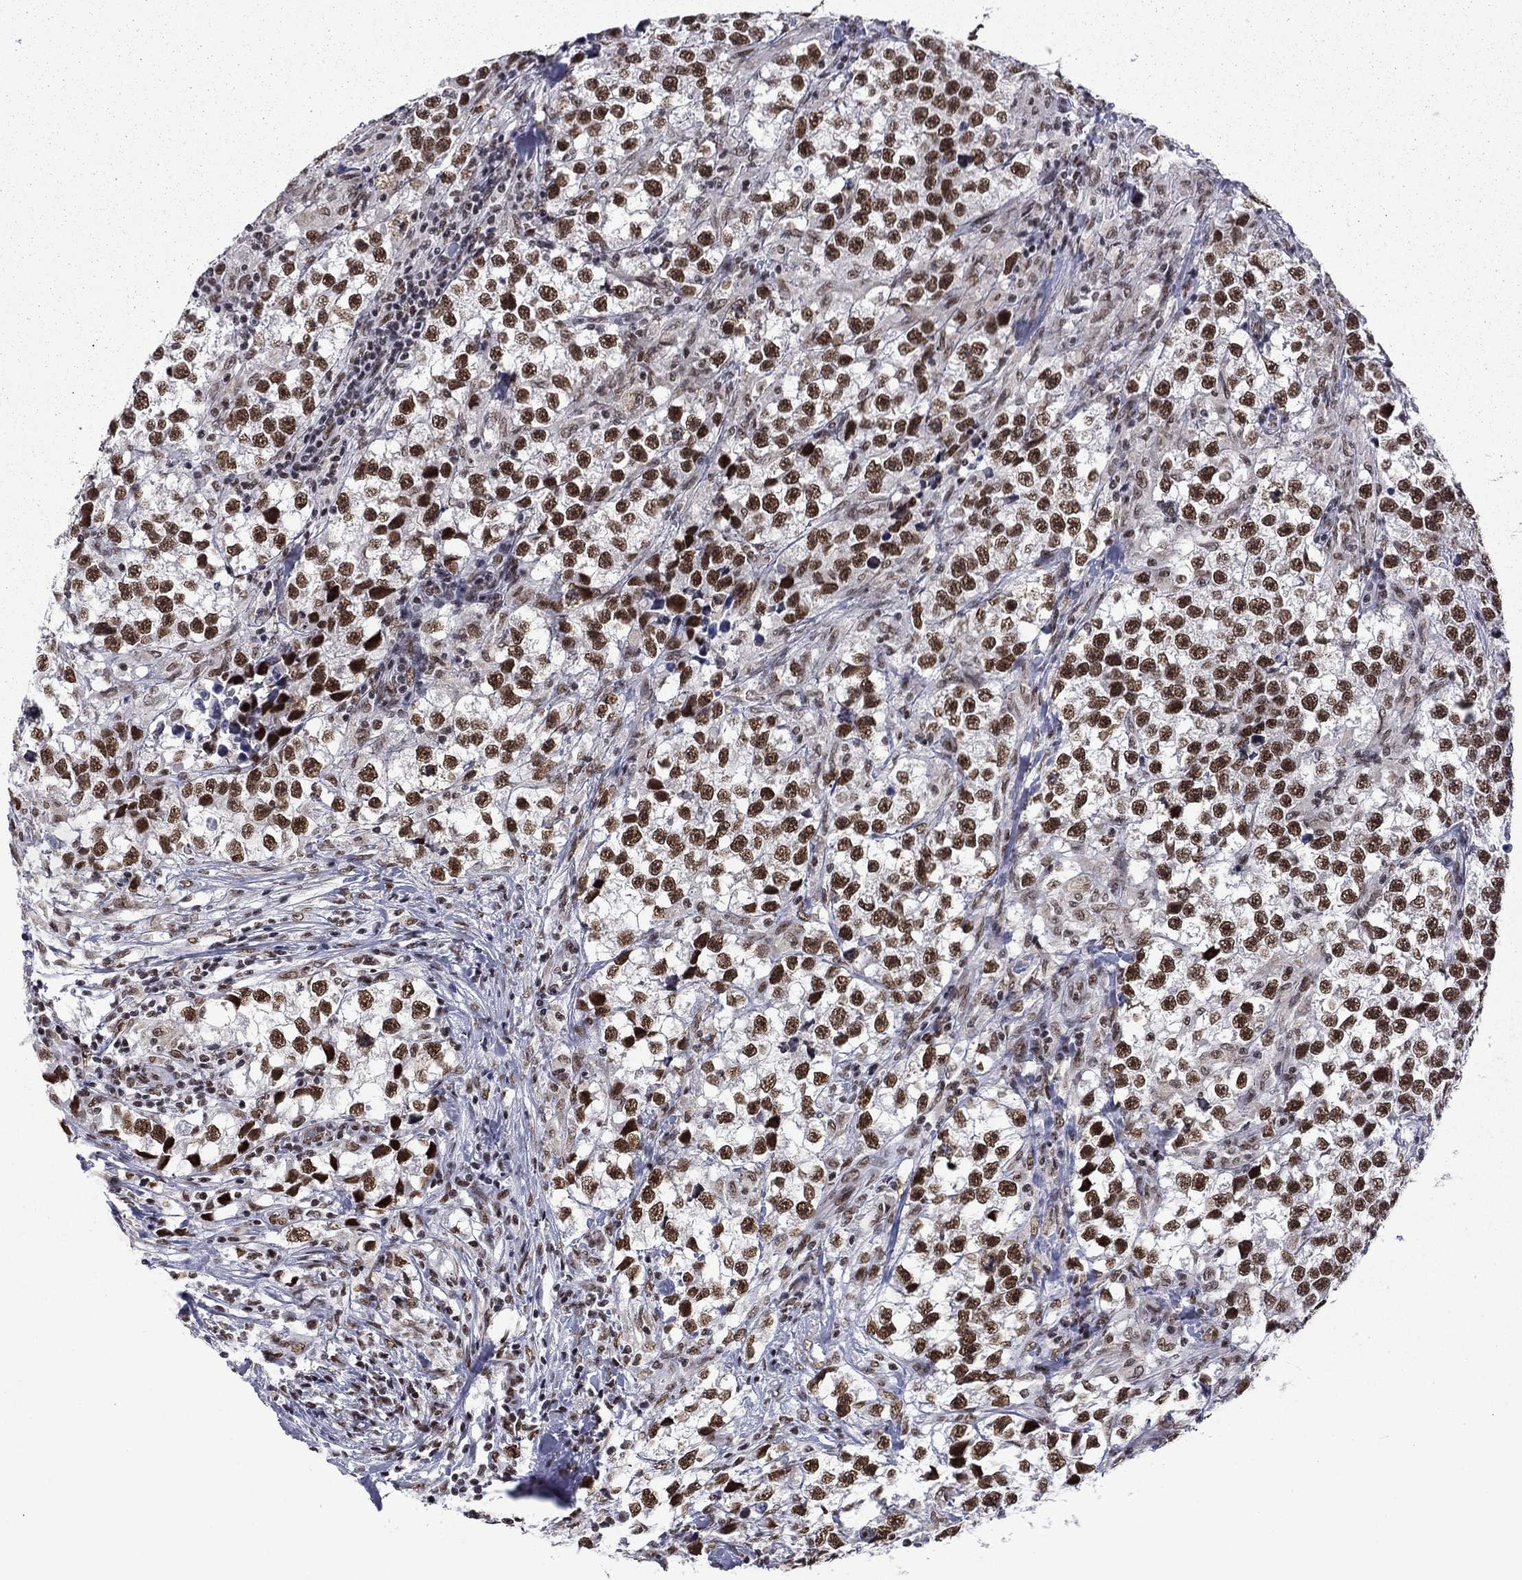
{"staining": {"intensity": "strong", "quantity": ">75%", "location": "nuclear"}, "tissue": "testis cancer", "cell_type": "Tumor cells", "image_type": "cancer", "snomed": [{"axis": "morphology", "description": "Seminoma, NOS"}, {"axis": "topography", "description": "Testis"}], "caption": "A micrograph of human seminoma (testis) stained for a protein reveals strong nuclear brown staining in tumor cells.", "gene": "ETV5", "patient": {"sex": "male", "age": 46}}